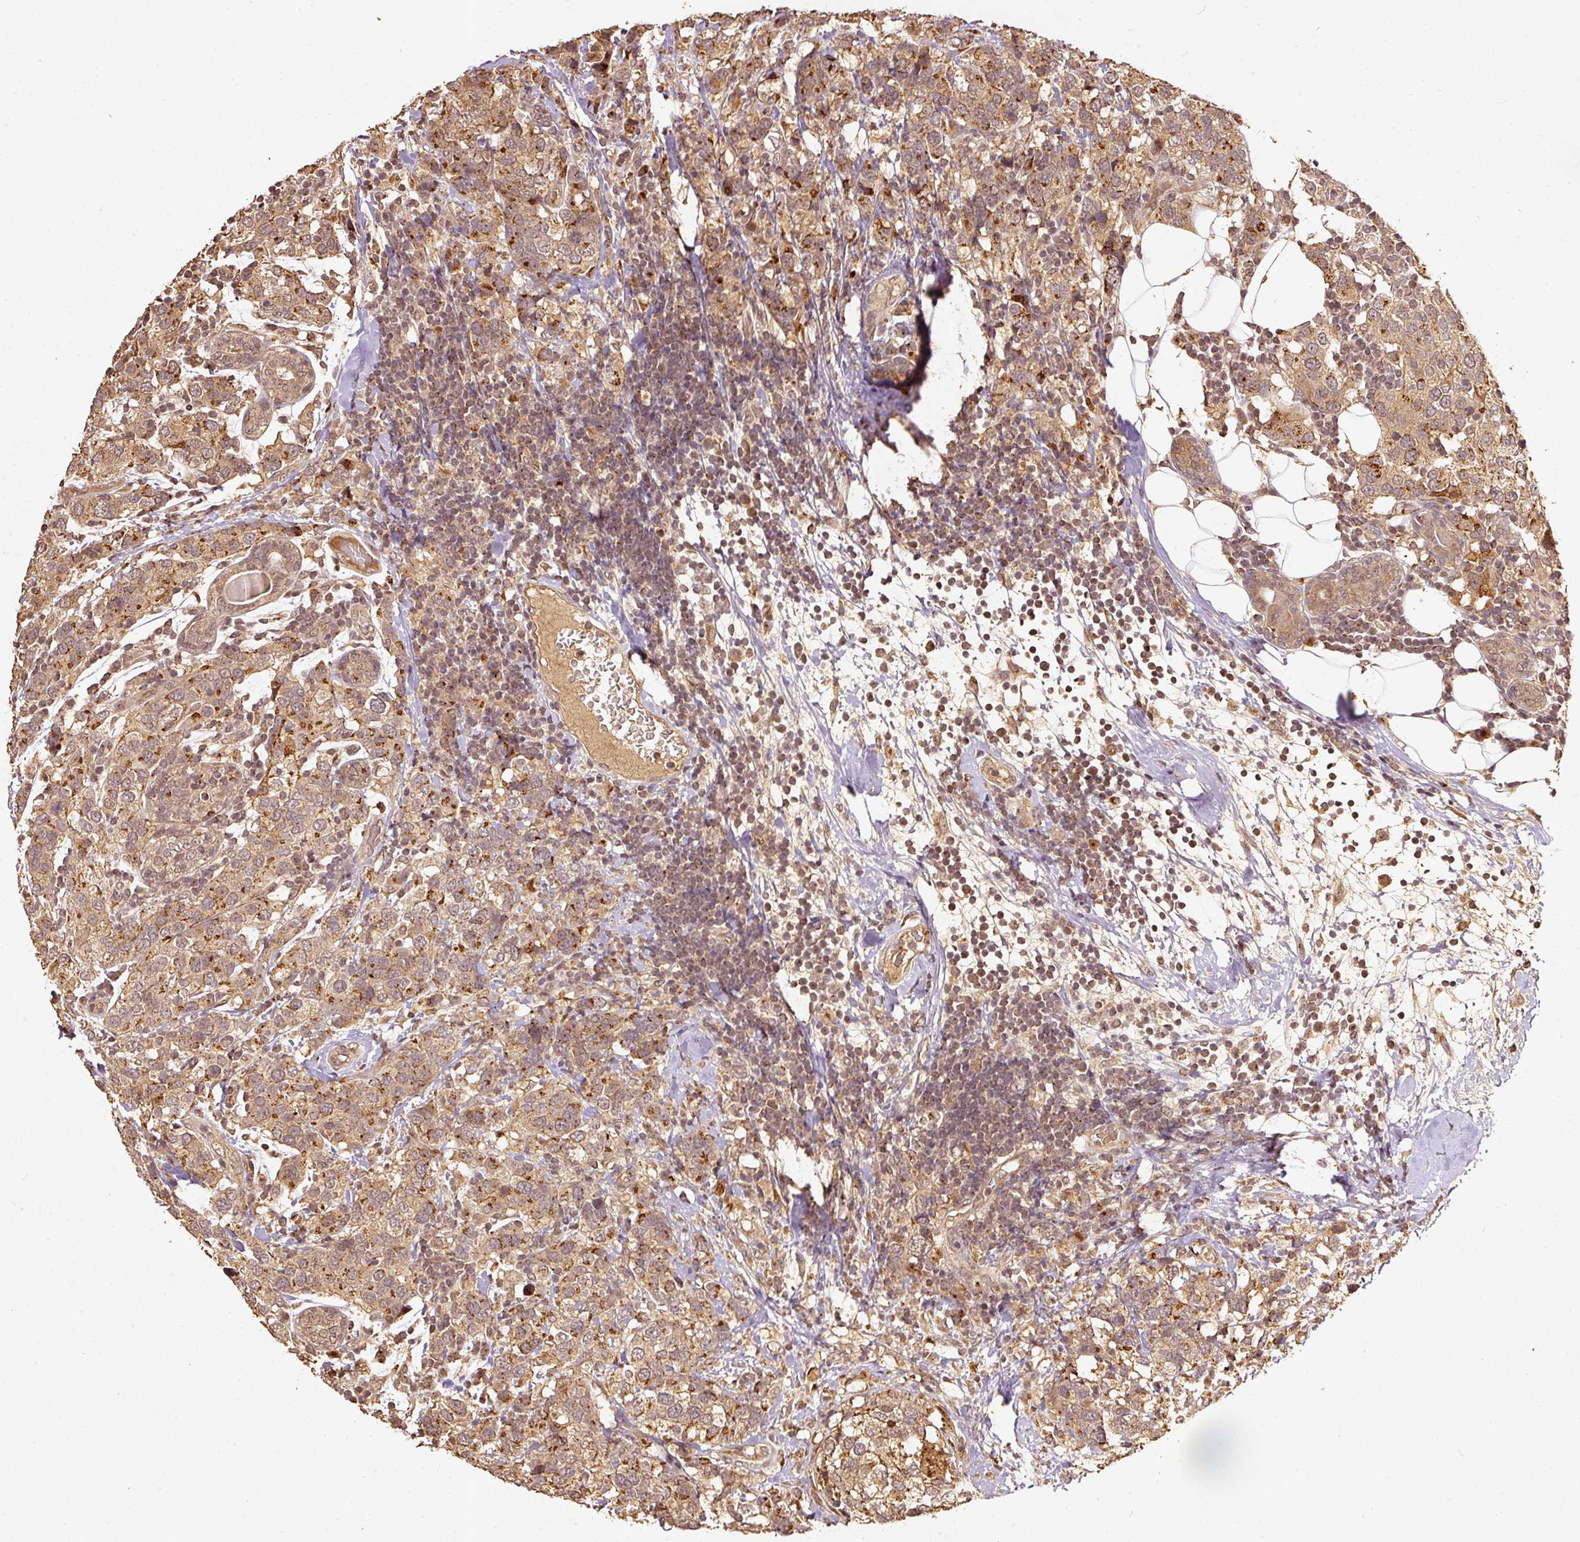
{"staining": {"intensity": "strong", "quantity": ">75%", "location": "cytoplasmic/membranous"}, "tissue": "breast cancer", "cell_type": "Tumor cells", "image_type": "cancer", "snomed": [{"axis": "morphology", "description": "Lobular carcinoma"}, {"axis": "topography", "description": "Breast"}], "caption": "There is high levels of strong cytoplasmic/membranous expression in tumor cells of breast cancer, as demonstrated by immunohistochemical staining (brown color).", "gene": "FUT8", "patient": {"sex": "female", "age": 59}}